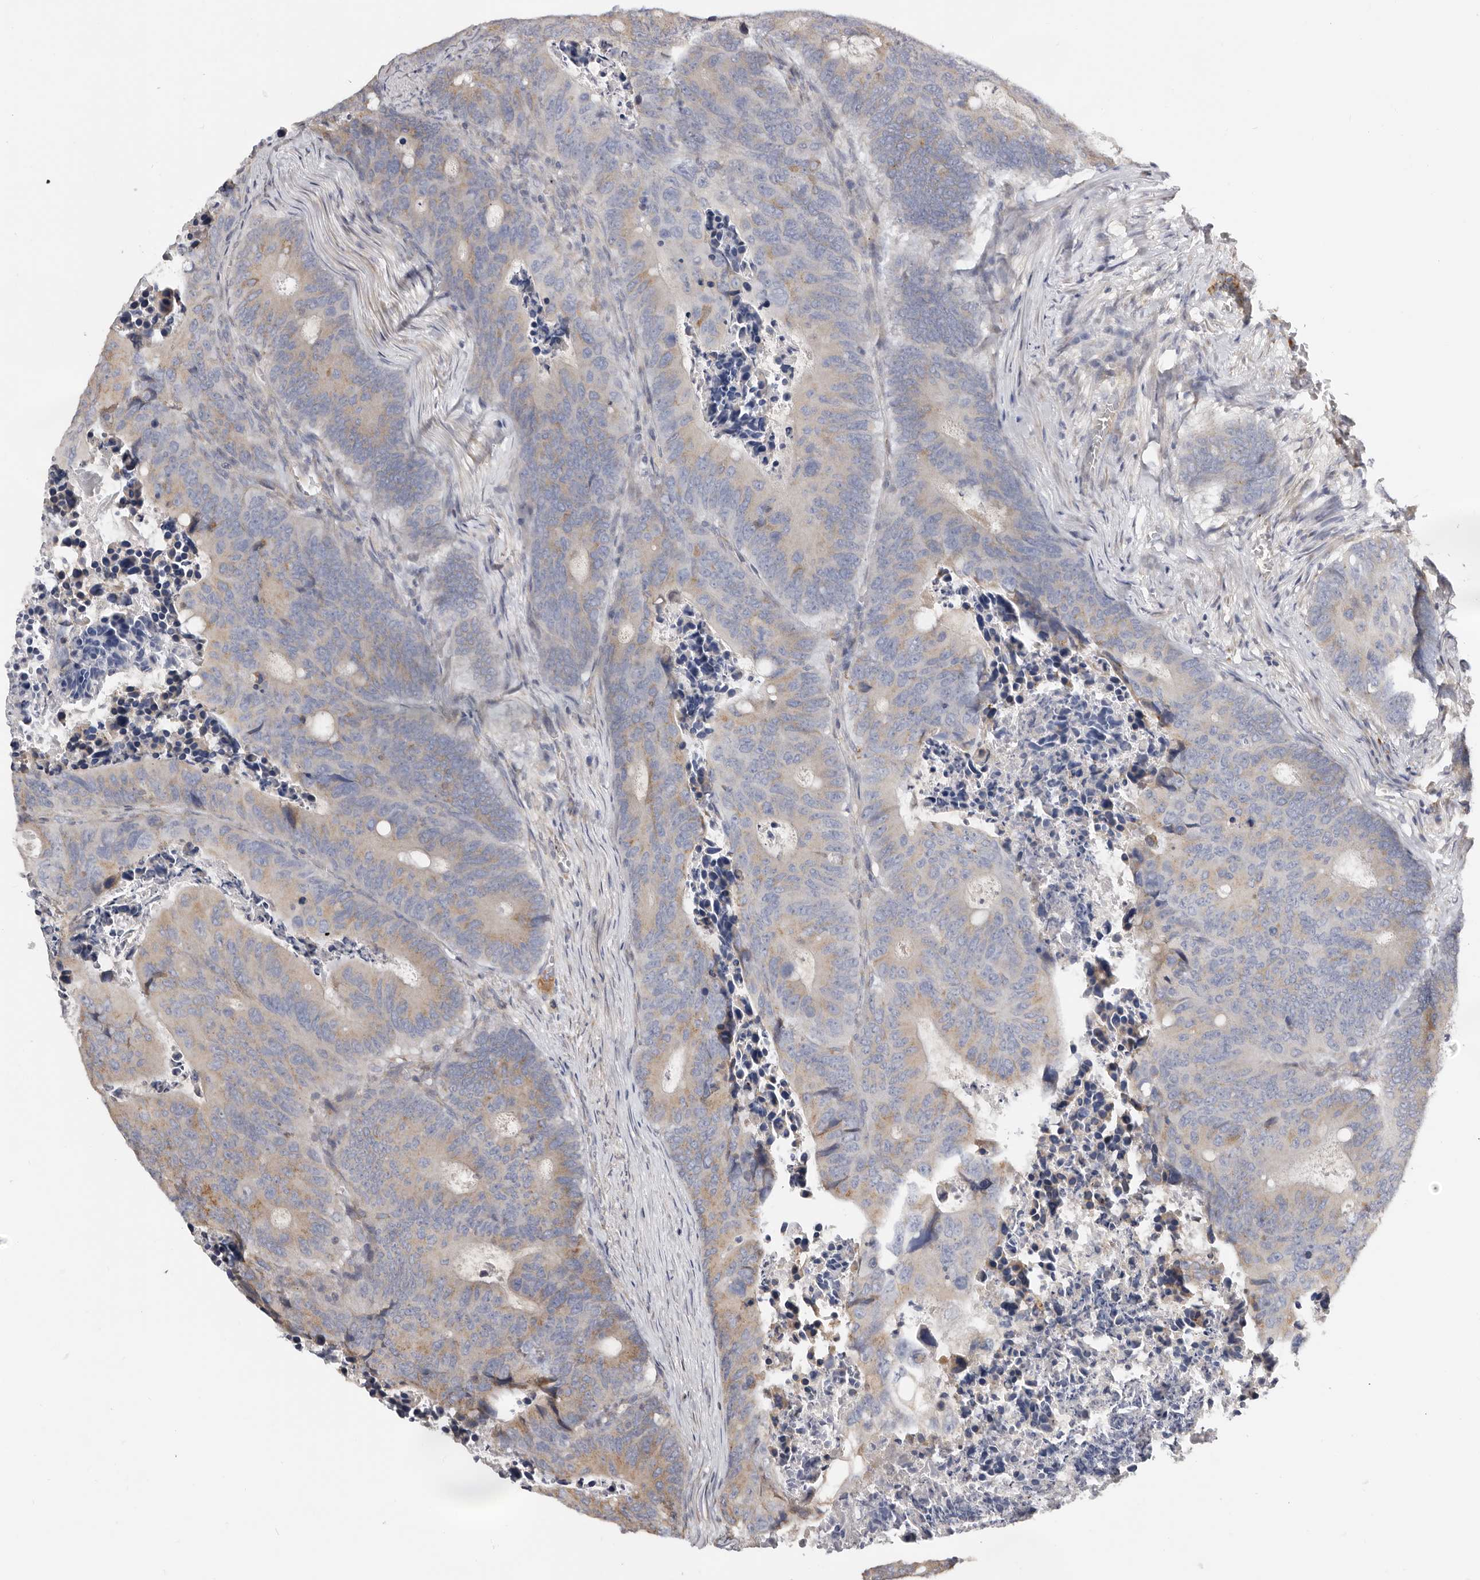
{"staining": {"intensity": "weak", "quantity": "25%-75%", "location": "cytoplasmic/membranous"}, "tissue": "colorectal cancer", "cell_type": "Tumor cells", "image_type": "cancer", "snomed": [{"axis": "morphology", "description": "Adenocarcinoma, NOS"}, {"axis": "topography", "description": "Colon"}], "caption": "Immunohistochemical staining of colorectal cancer (adenocarcinoma) shows weak cytoplasmic/membranous protein expression in approximately 25%-75% of tumor cells.", "gene": "ASIC5", "patient": {"sex": "male", "age": 87}}